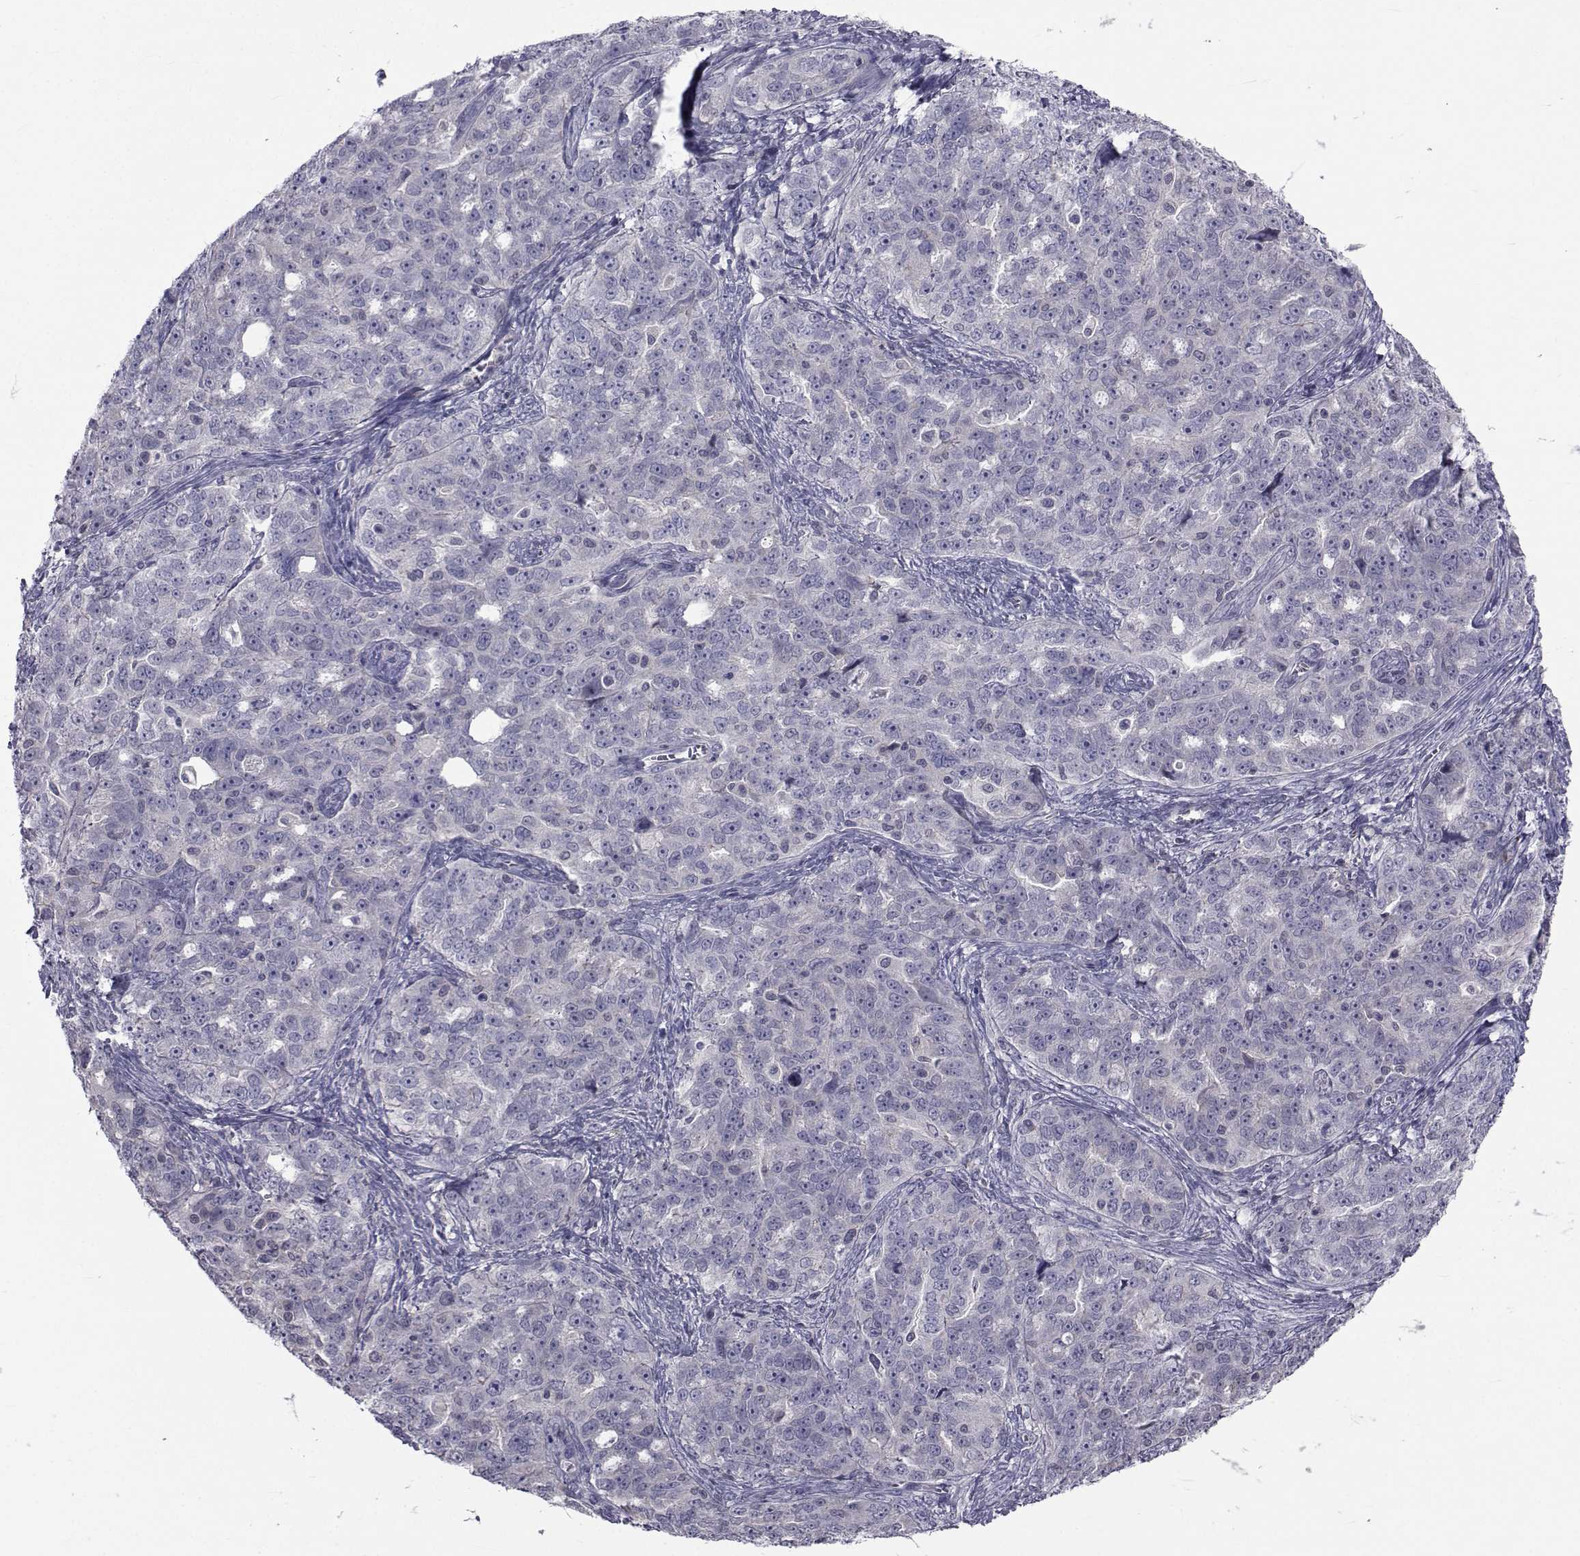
{"staining": {"intensity": "negative", "quantity": "none", "location": "none"}, "tissue": "ovarian cancer", "cell_type": "Tumor cells", "image_type": "cancer", "snomed": [{"axis": "morphology", "description": "Cystadenocarcinoma, serous, NOS"}, {"axis": "topography", "description": "Ovary"}], "caption": "Immunohistochemistry (IHC) of ovarian cancer (serous cystadenocarcinoma) reveals no expression in tumor cells.", "gene": "SLC30A10", "patient": {"sex": "female", "age": 51}}